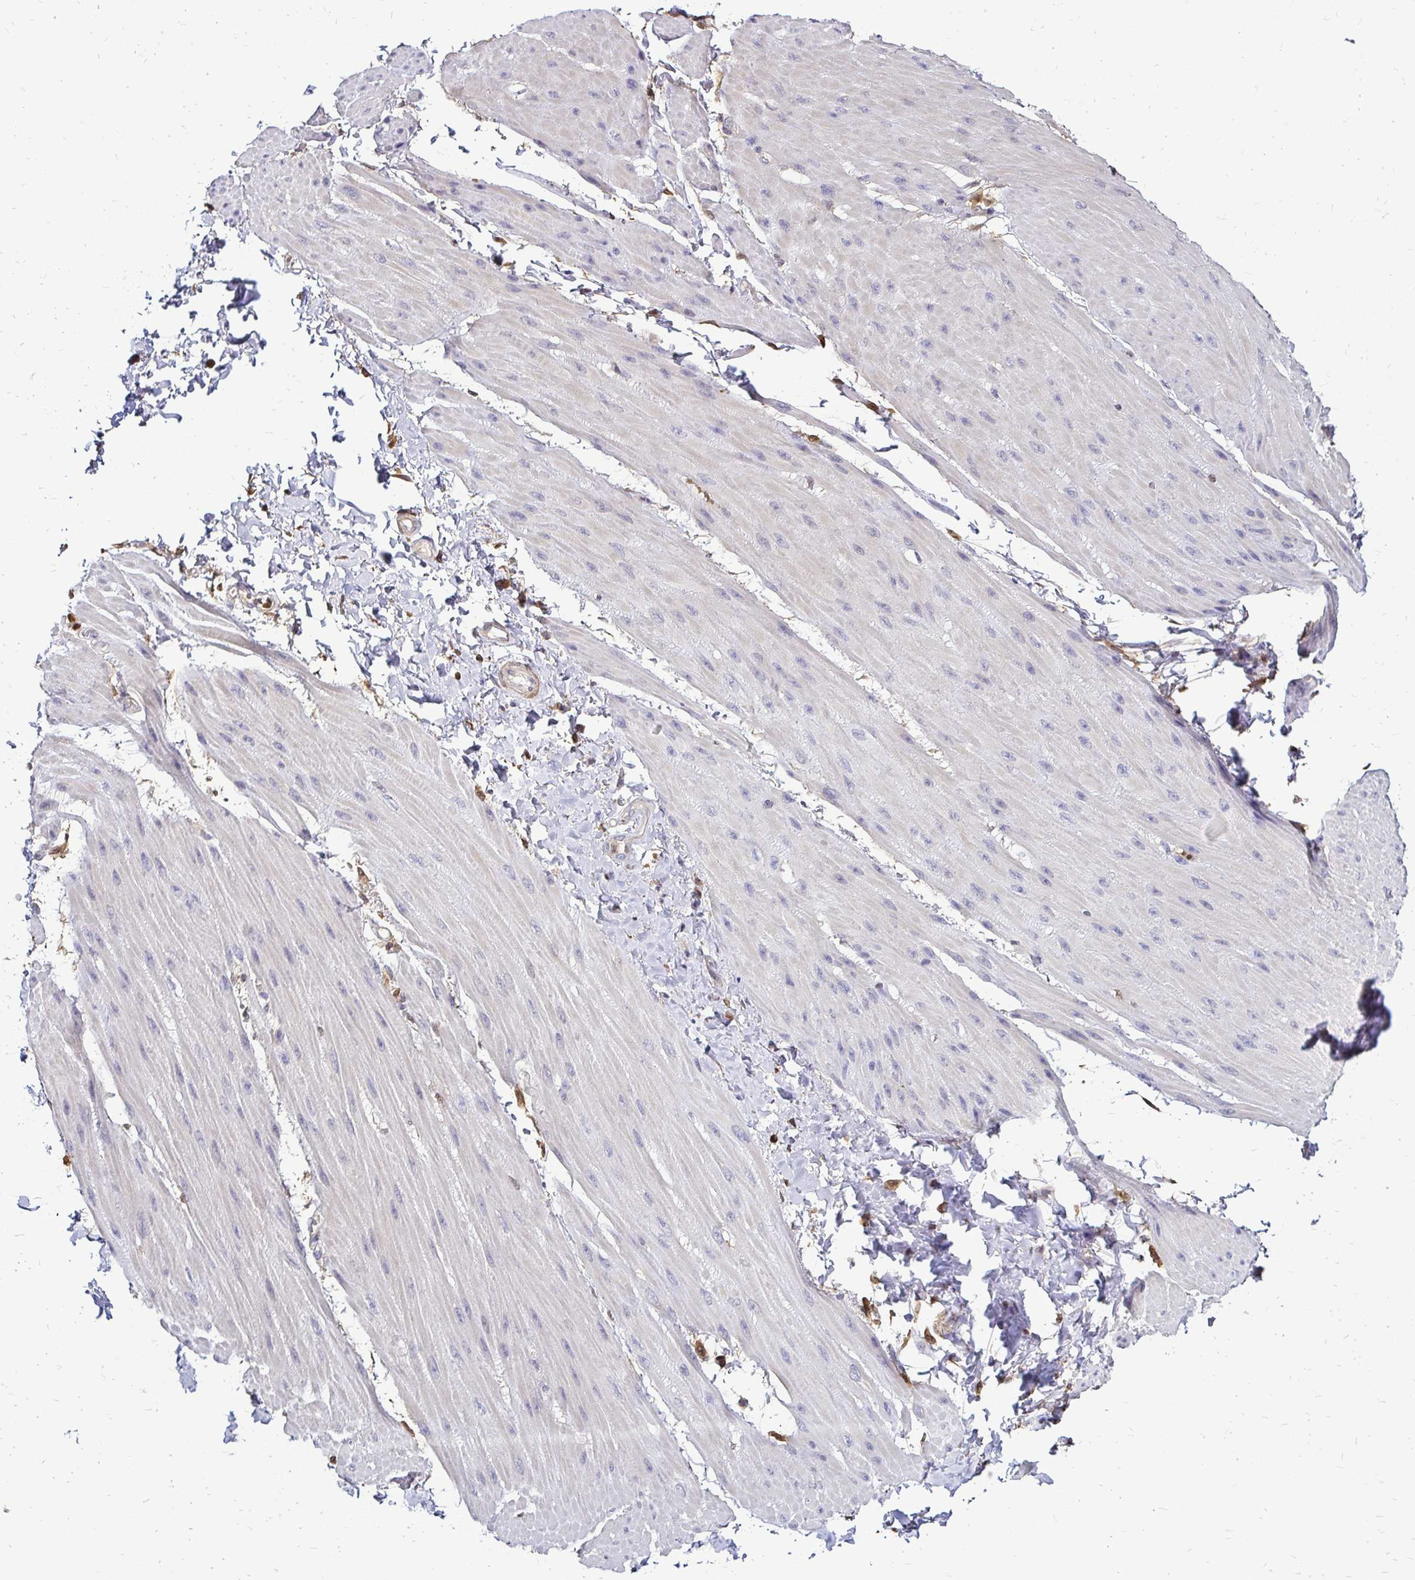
{"staining": {"intensity": "moderate", "quantity": "25%-75%", "location": "cytoplasmic/membranous"}, "tissue": "adipose tissue", "cell_type": "Adipocytes", "image_type": "normal", "snomed": [{"axis": "morphology", "description": "Normal tissue, NOS"}, {"axis": "topography", "description": "Urinary bladder"}, {"axis": "topography", "description": "Peripheral nerve tissue"}], "caption": "A medium amount of moderate cytoplasmic/membranous positivity is appreciated in approximately 25%-75% of adipocytes in unremarkable adipose tissue. (DAB IHC with brightfield microscopy, high magnification).", "gene": "ZFP1", "patient": {"sex": "female", "age": 60}}